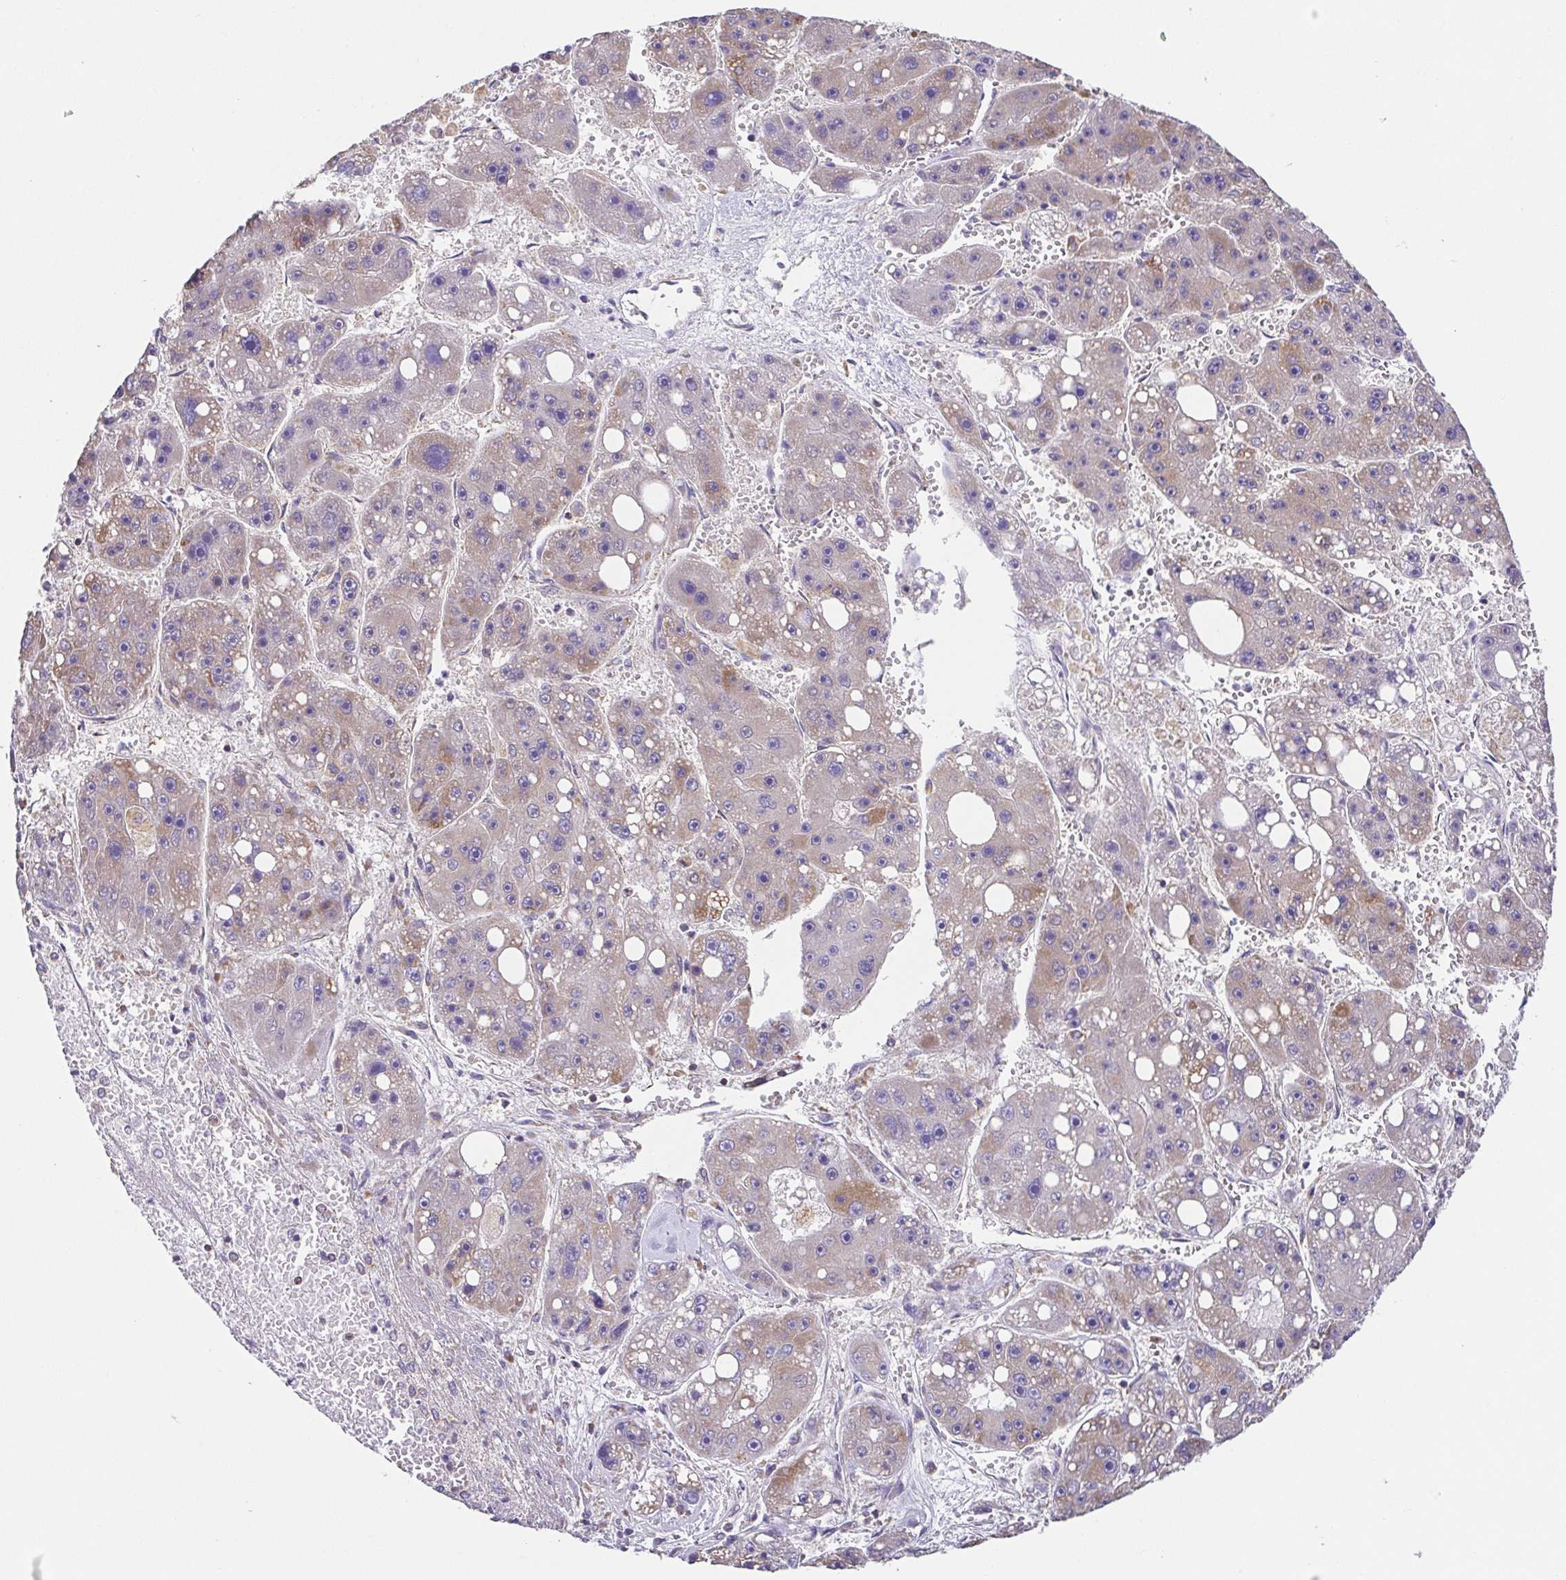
{"staining": {"intensity": "weak", "quantity": "<25%", "location": "cytoplasmic/membranous"}, "tissue": "liver cancer", "cell_type": "Tumor cells", "image_type": "cancer", "snomed": [{"axis": "morphology", "description": "Carcinoma, Hepatocellular, NOS"}, {"axis": "topography", "description": "Liver"}], "caption": "DAB immunohistochemical staining of liver cancer reveals no significant expression in tumor cells.", "gene": "GINM1", "patient": {"sex": "female", "age": 61}}